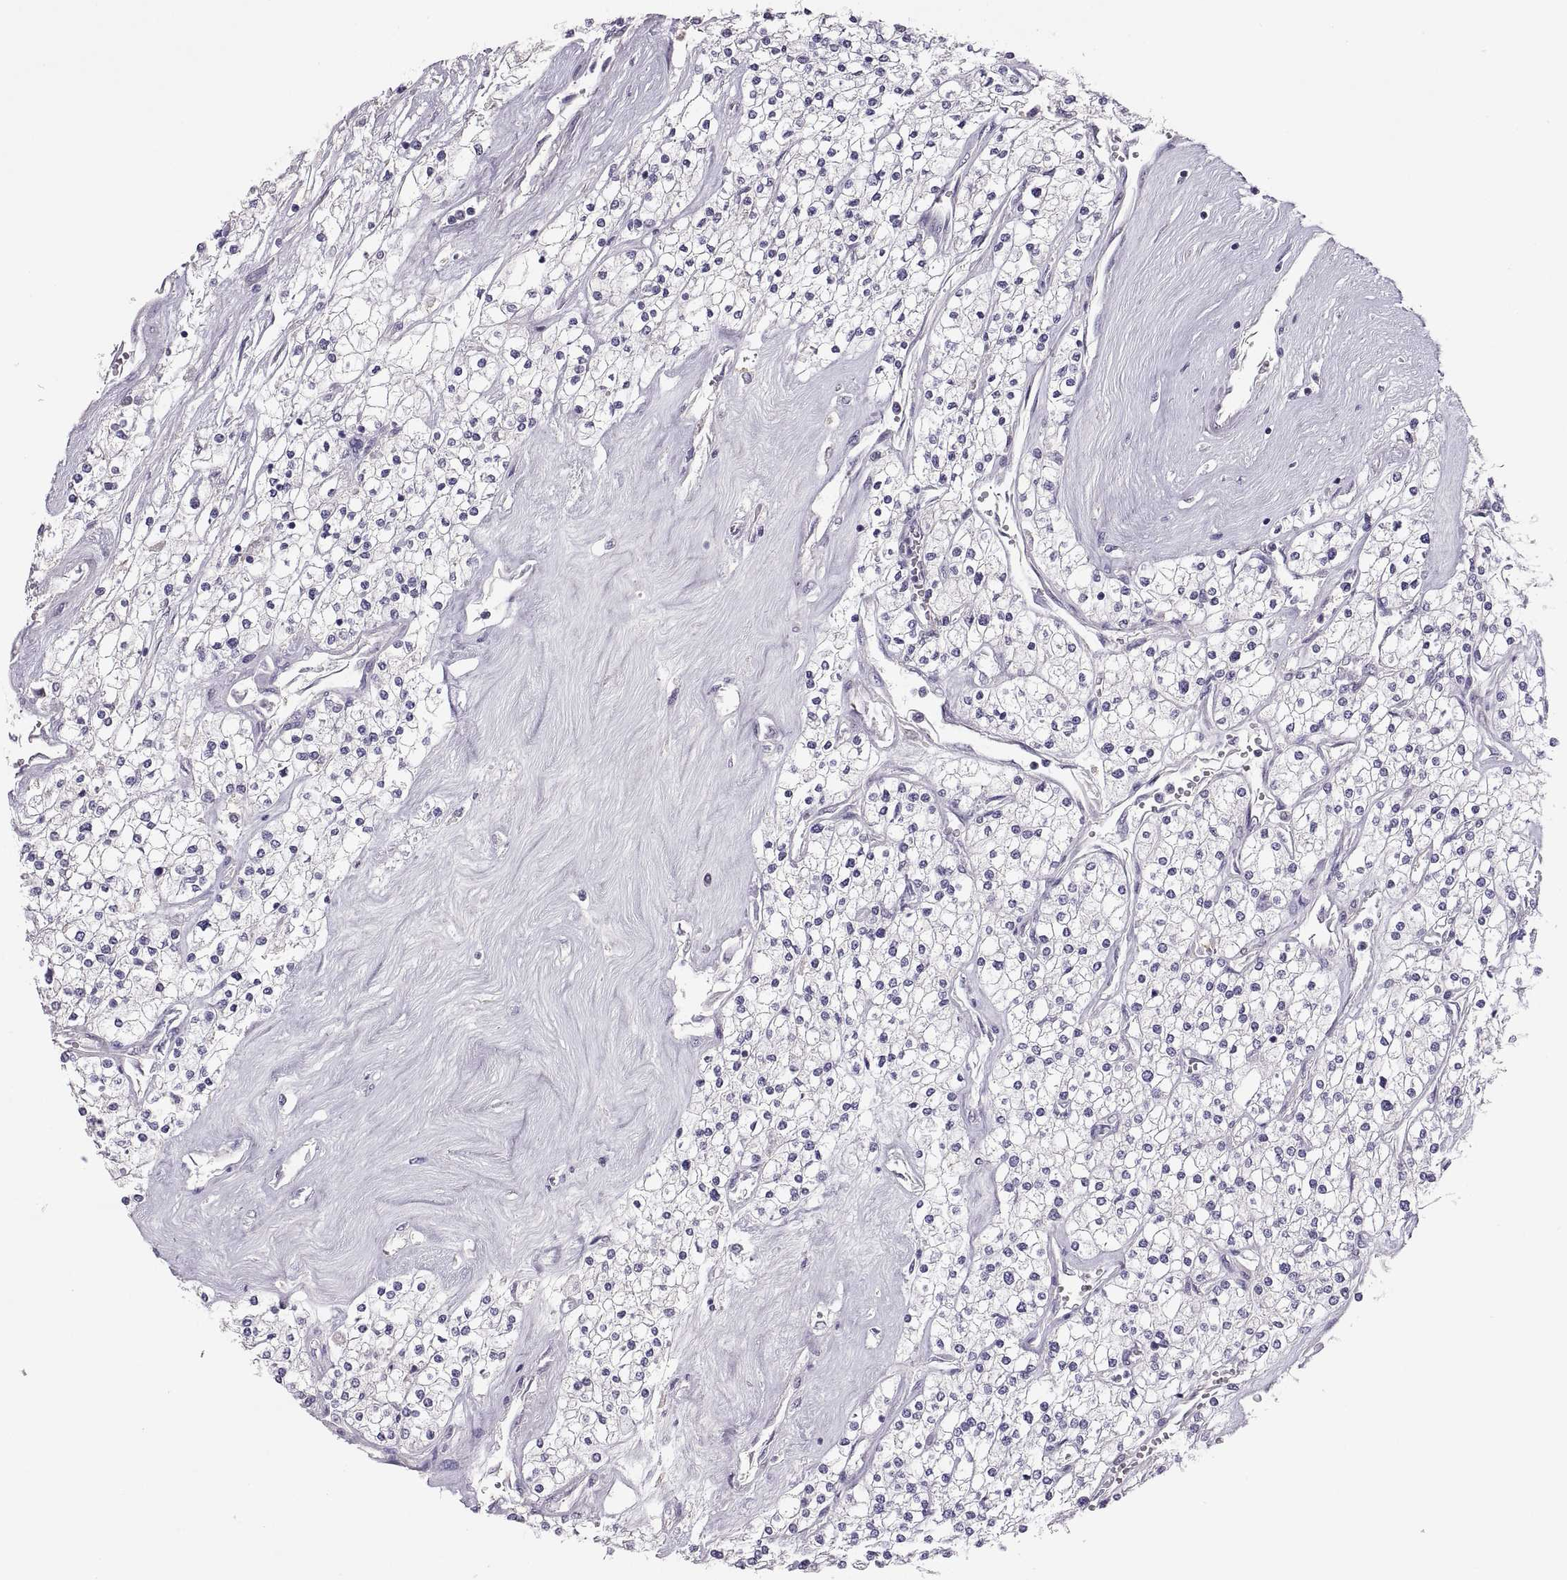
{"staining": {"intensity": "negative", "quantity": "none", "location": "none"}, "tissue": "renal cancer", "cell_type": "Tumor cells", "image_type": "cancer", "snomed": [{"axis": "morphology", "description": "Adenocarcinoma, NOS"}, {"axis": "topography", "description": "Kidney"}], "caption": "Immunohistochemistry image of renal cancer stained for a protein (brown), which shows no expression in tumor cells.", "gene": "TBX19", "patient": {"sex": "male", "age": 80}}